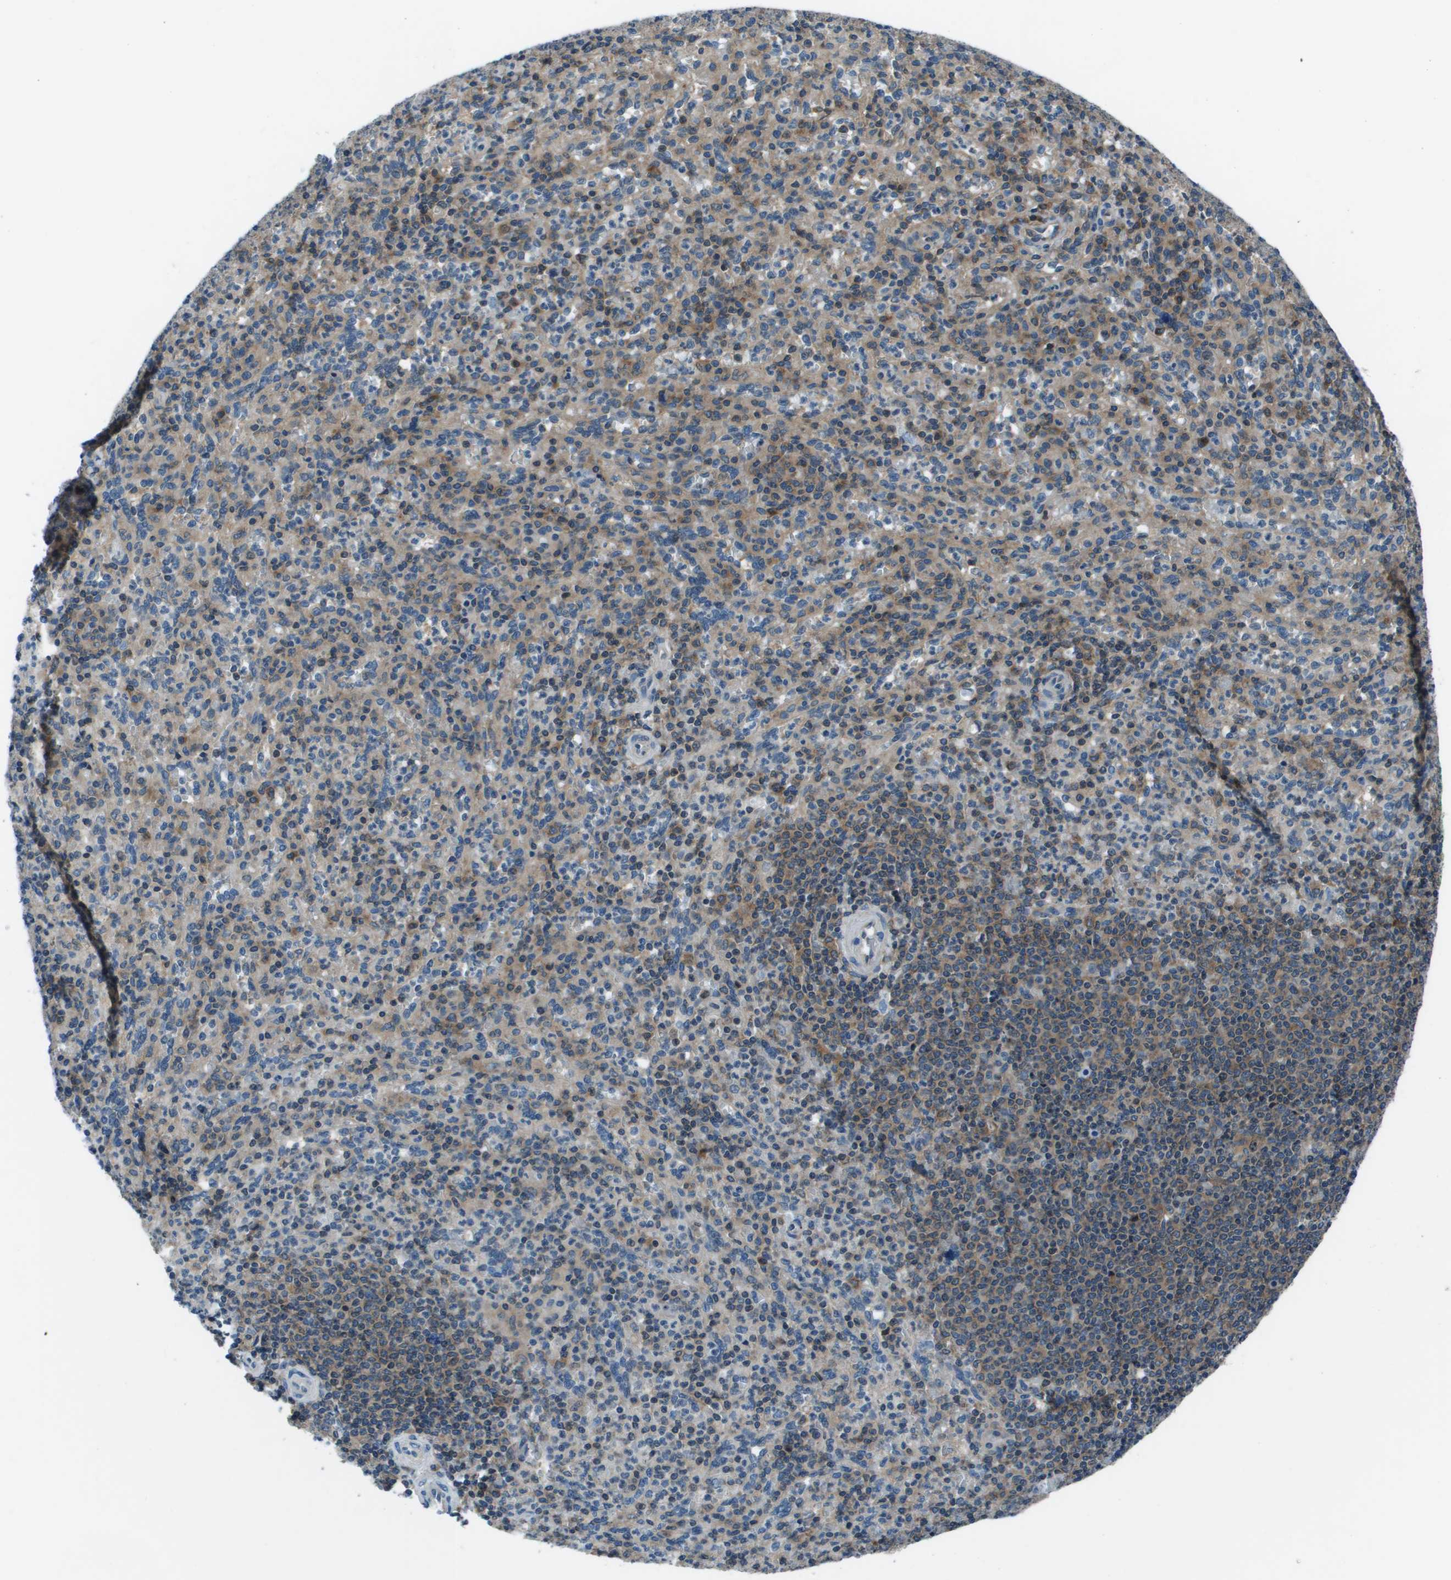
{"staining": {"intensity": "weak", "quantity": "<25%", "location": "cytoplasmic/membranous"}, "tissue": "spleen", "cell_type": "Cells in red pulp", "image_type": "normal", "snomed": [{"axis": "morphology", "description": "Normal tissue, NOS"}, {"axis": "topography", "description": "Spleen"}], "caption": "Immunohistochemistry of benign spleen reveals no expression in cells in red pulp.", "gene": "ARFGAP2", "patient": {"sex": "male", "age": 36}}